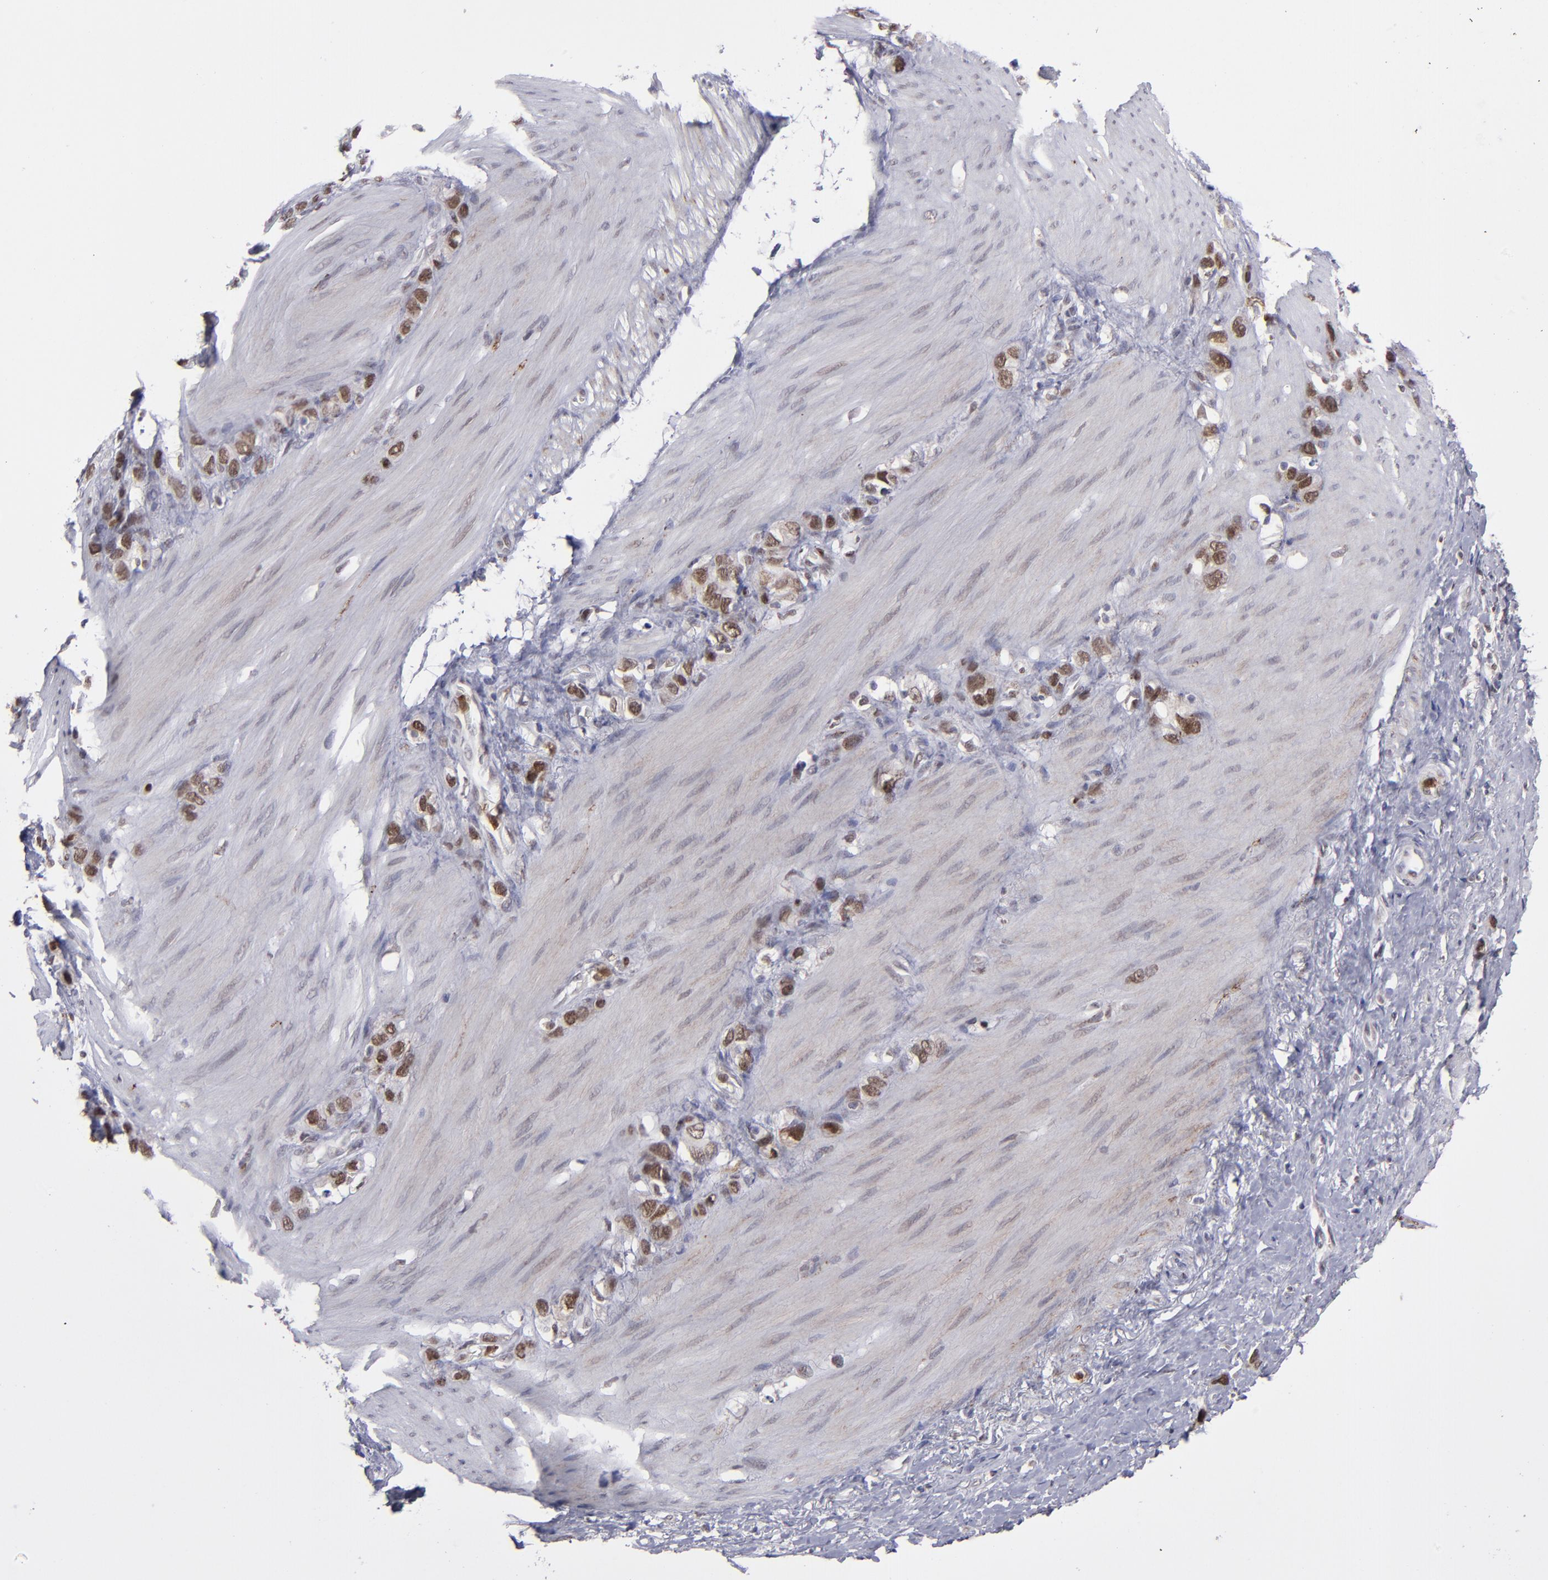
{"staining": {"intensity": "moderate", "quantity": "25%-75%", "location": "nuclear"}, "tissue": "stomach cancer", "cell_type": "Tumor cells", "image_type": "cancer", "snomed": [{"axis": "morphology", "description": "Normal tissue, NOS"}, {"axis": "morphology", "description": "Adenocarcinoma, NOS"}, {"axis": "morphology", "description": "Adenocarcinoma, High grade"}, {"axis": "topography", "description": "Stomach, upper"}, {"axis": "topography", "description": "Stomach"}], "caption": "This photomicrograph reveals immunohistochemistry staining of human stomach cancer (adenocarcinoma), with medium moderate nuclear expression in approximately 25%-75% of tumor cells.", "gene": "RREB1", "patient": {"sex": "female", "age": 65}}